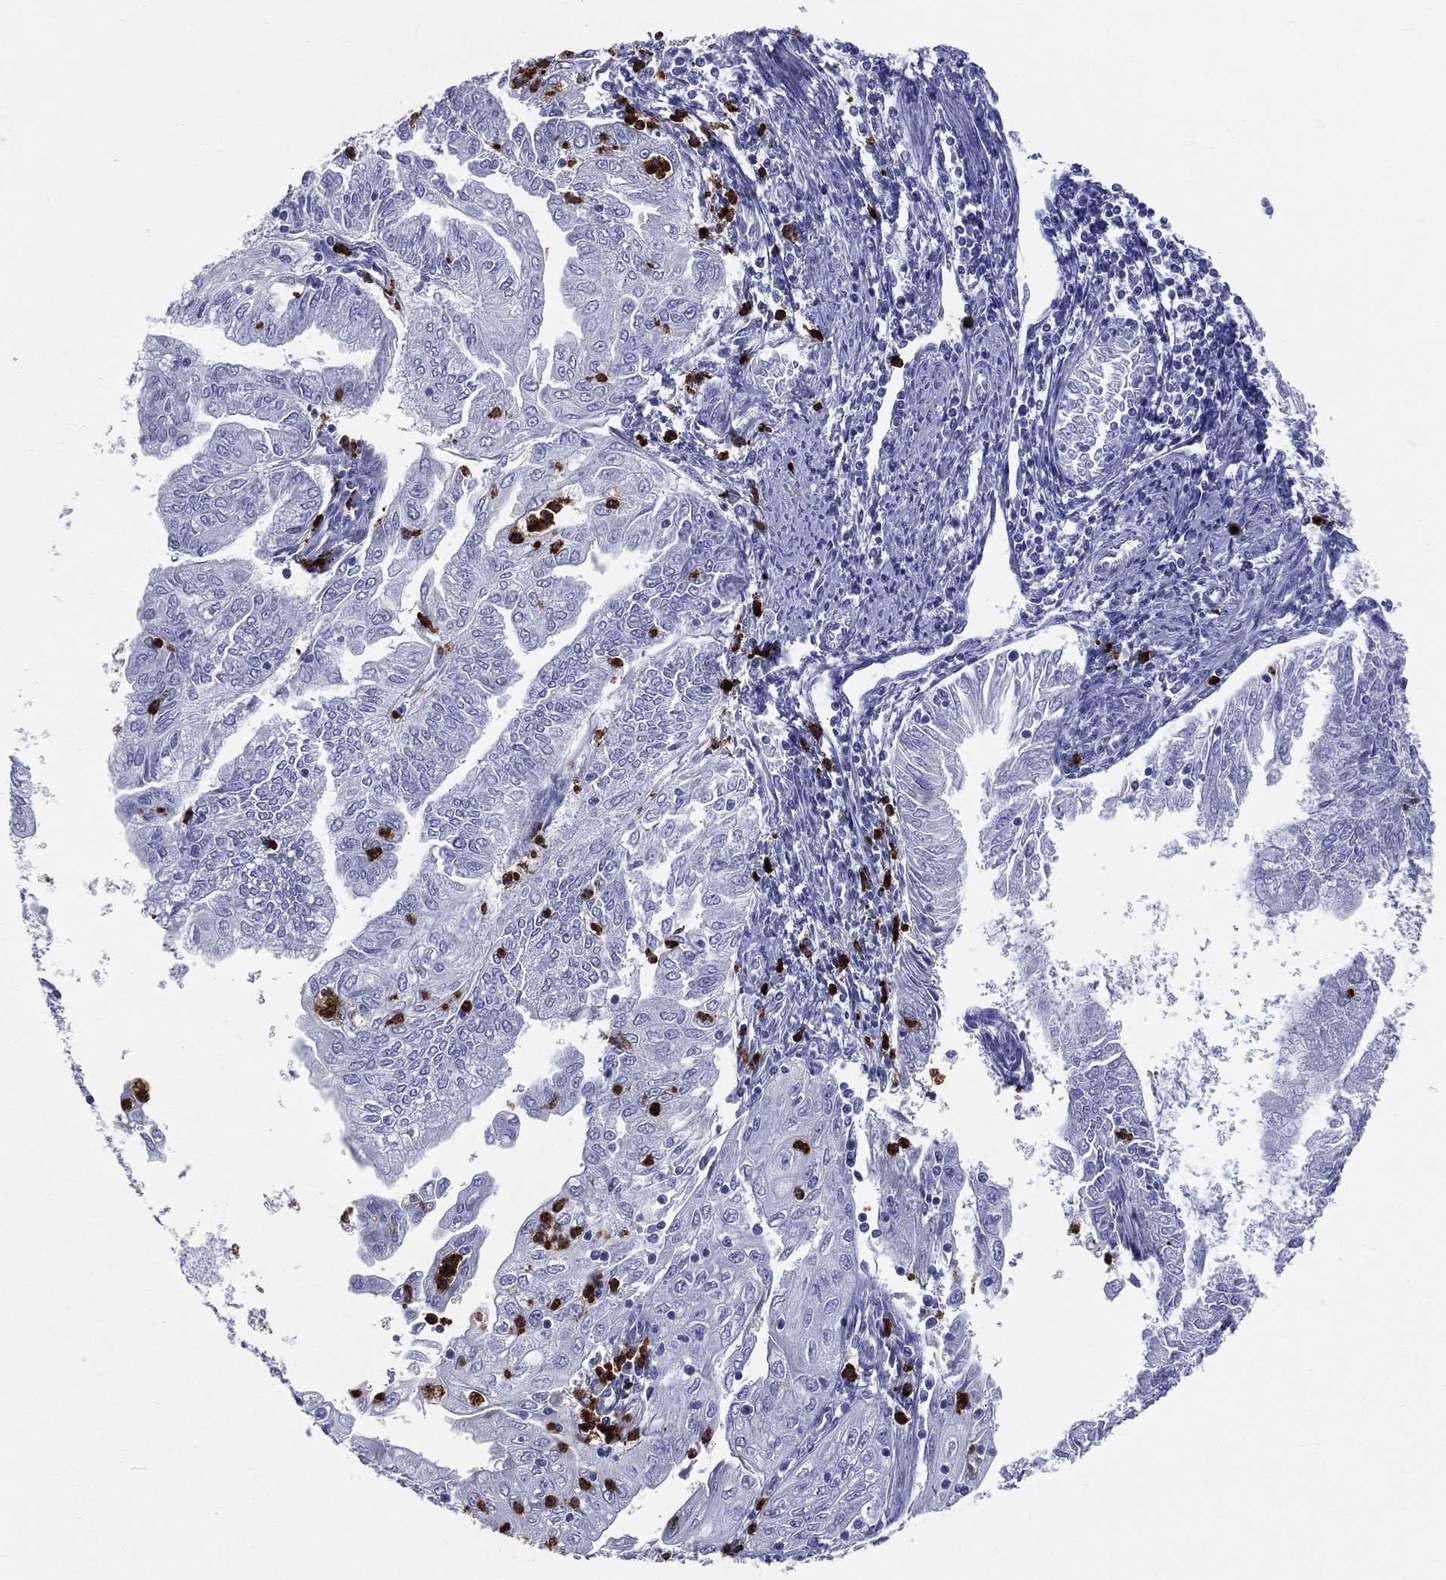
{"staining": {"intensity": "negative", "quantity": "none", "location": "none"}, "tissue": "endometrial cancer", "cell_type": "Tumor cells", "image_type": "cancer", "snomed": [{"axis": "morphology", "description": "Adenocarcinoma, NOS"}, {"axis": "topography", "description": "Endometrium"}], "caption": "Immunohistochemical staining of human endometrial cancer (adenocarcinoma) reveals no significant expression in tumor cells. (Brightfield microscopy of DAB (3,3'-diaminobenzidine) IHC at high magnification).", "gene": "PGLYRP1", "patient": {"sex": "female", "age": 56}}